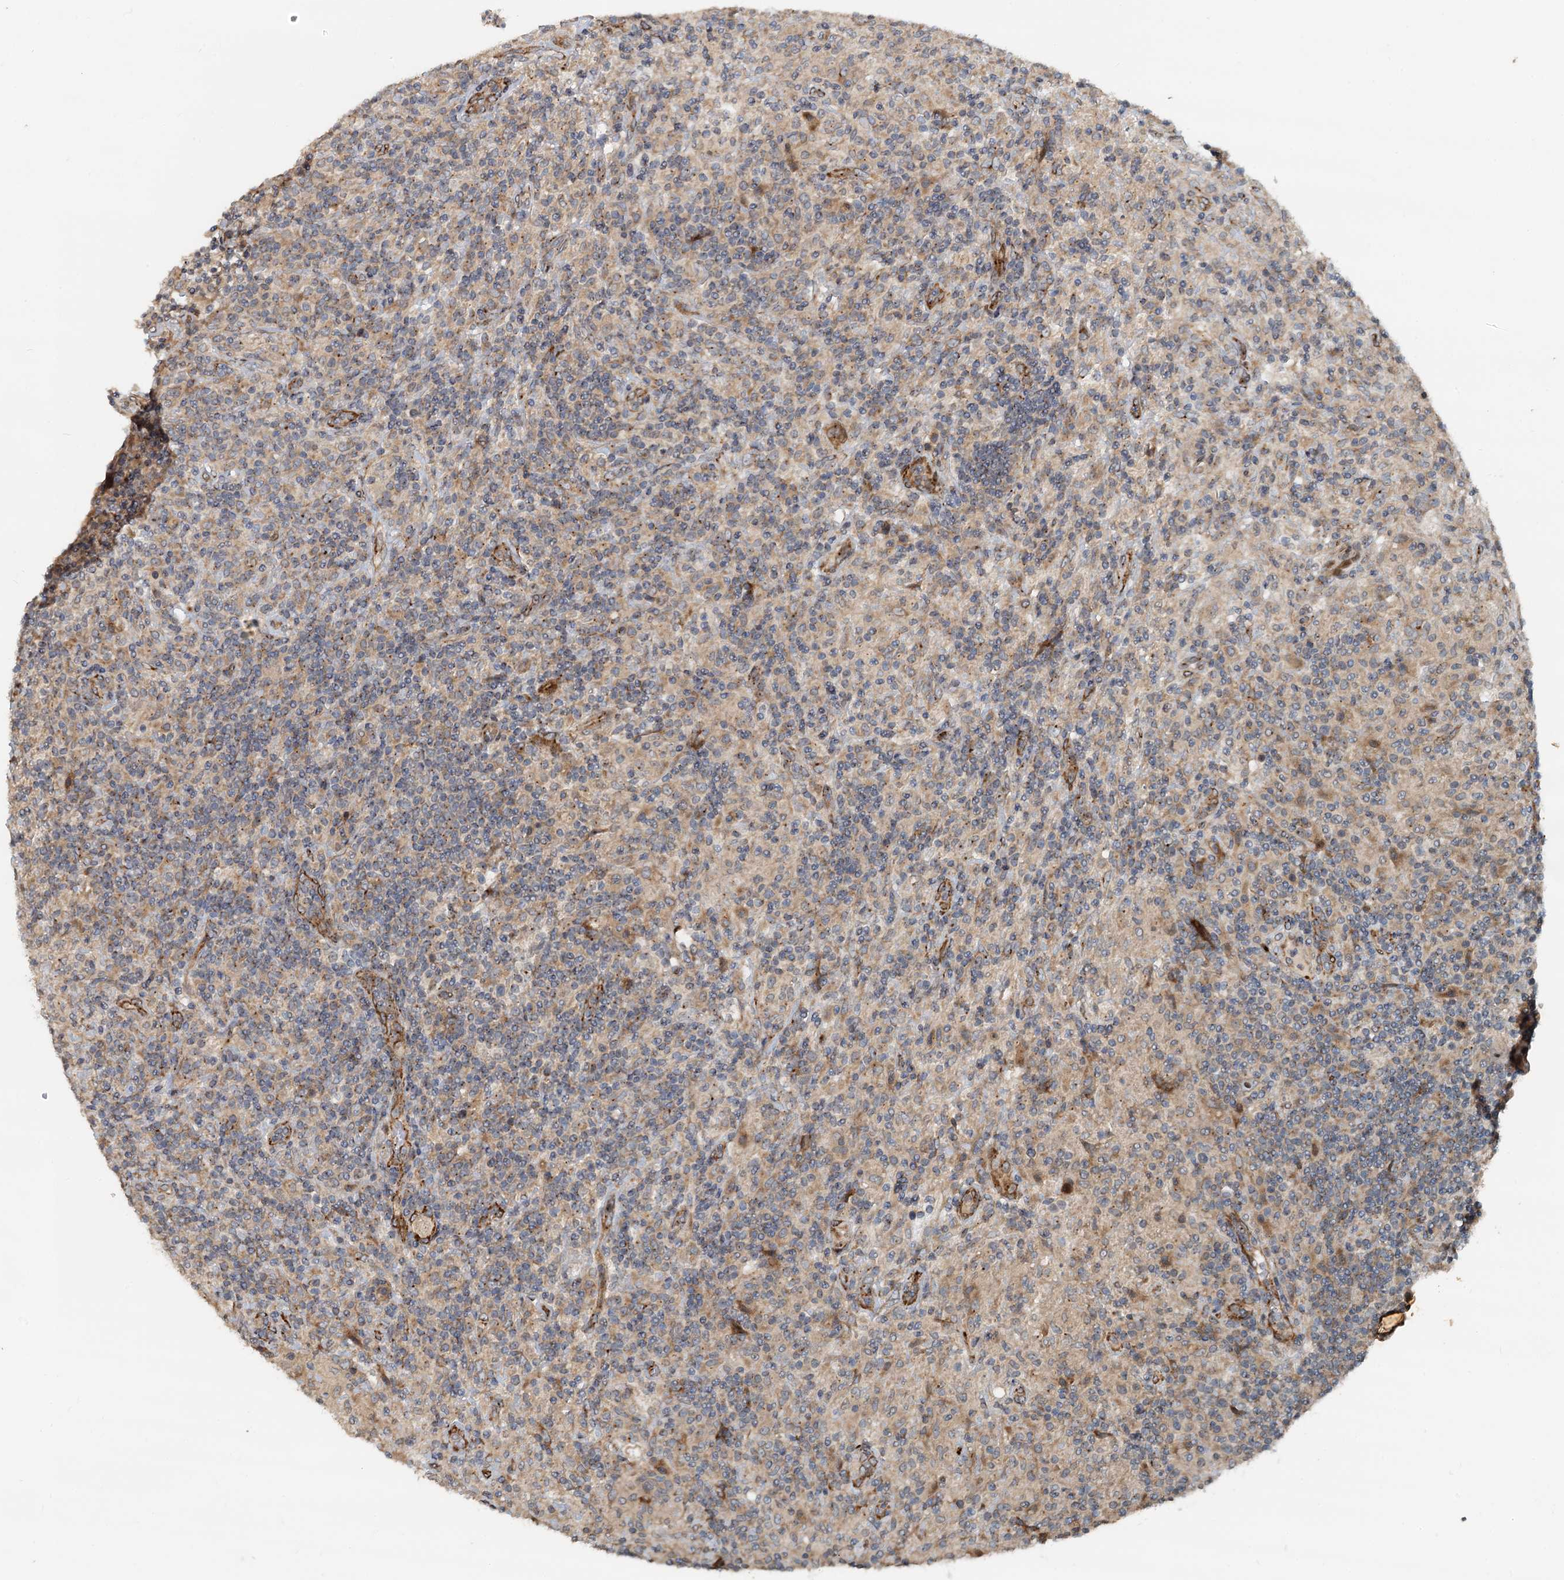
{"staining": {"intensity": "moderate", "quantity": "25%-75%", "location": "cytoplasmic/membranous"}, "tissue": "lymphoma", "cell_type": "Tumor cells", "image_type": "cancer", "snomed": [{"axis": "morphology", "description": "Hodgkin's disease, NOS"}, {"axis": "topography", "description": "Lymph node"}], "caption": "Tumor cells exhibit medium levels of moderate cytoplasmic/membranous positivity in about 25%-75% of cells in human Hodgkin's disease.", "gene": "CEP68", "patient": {"sex": "male", "age": 70}}